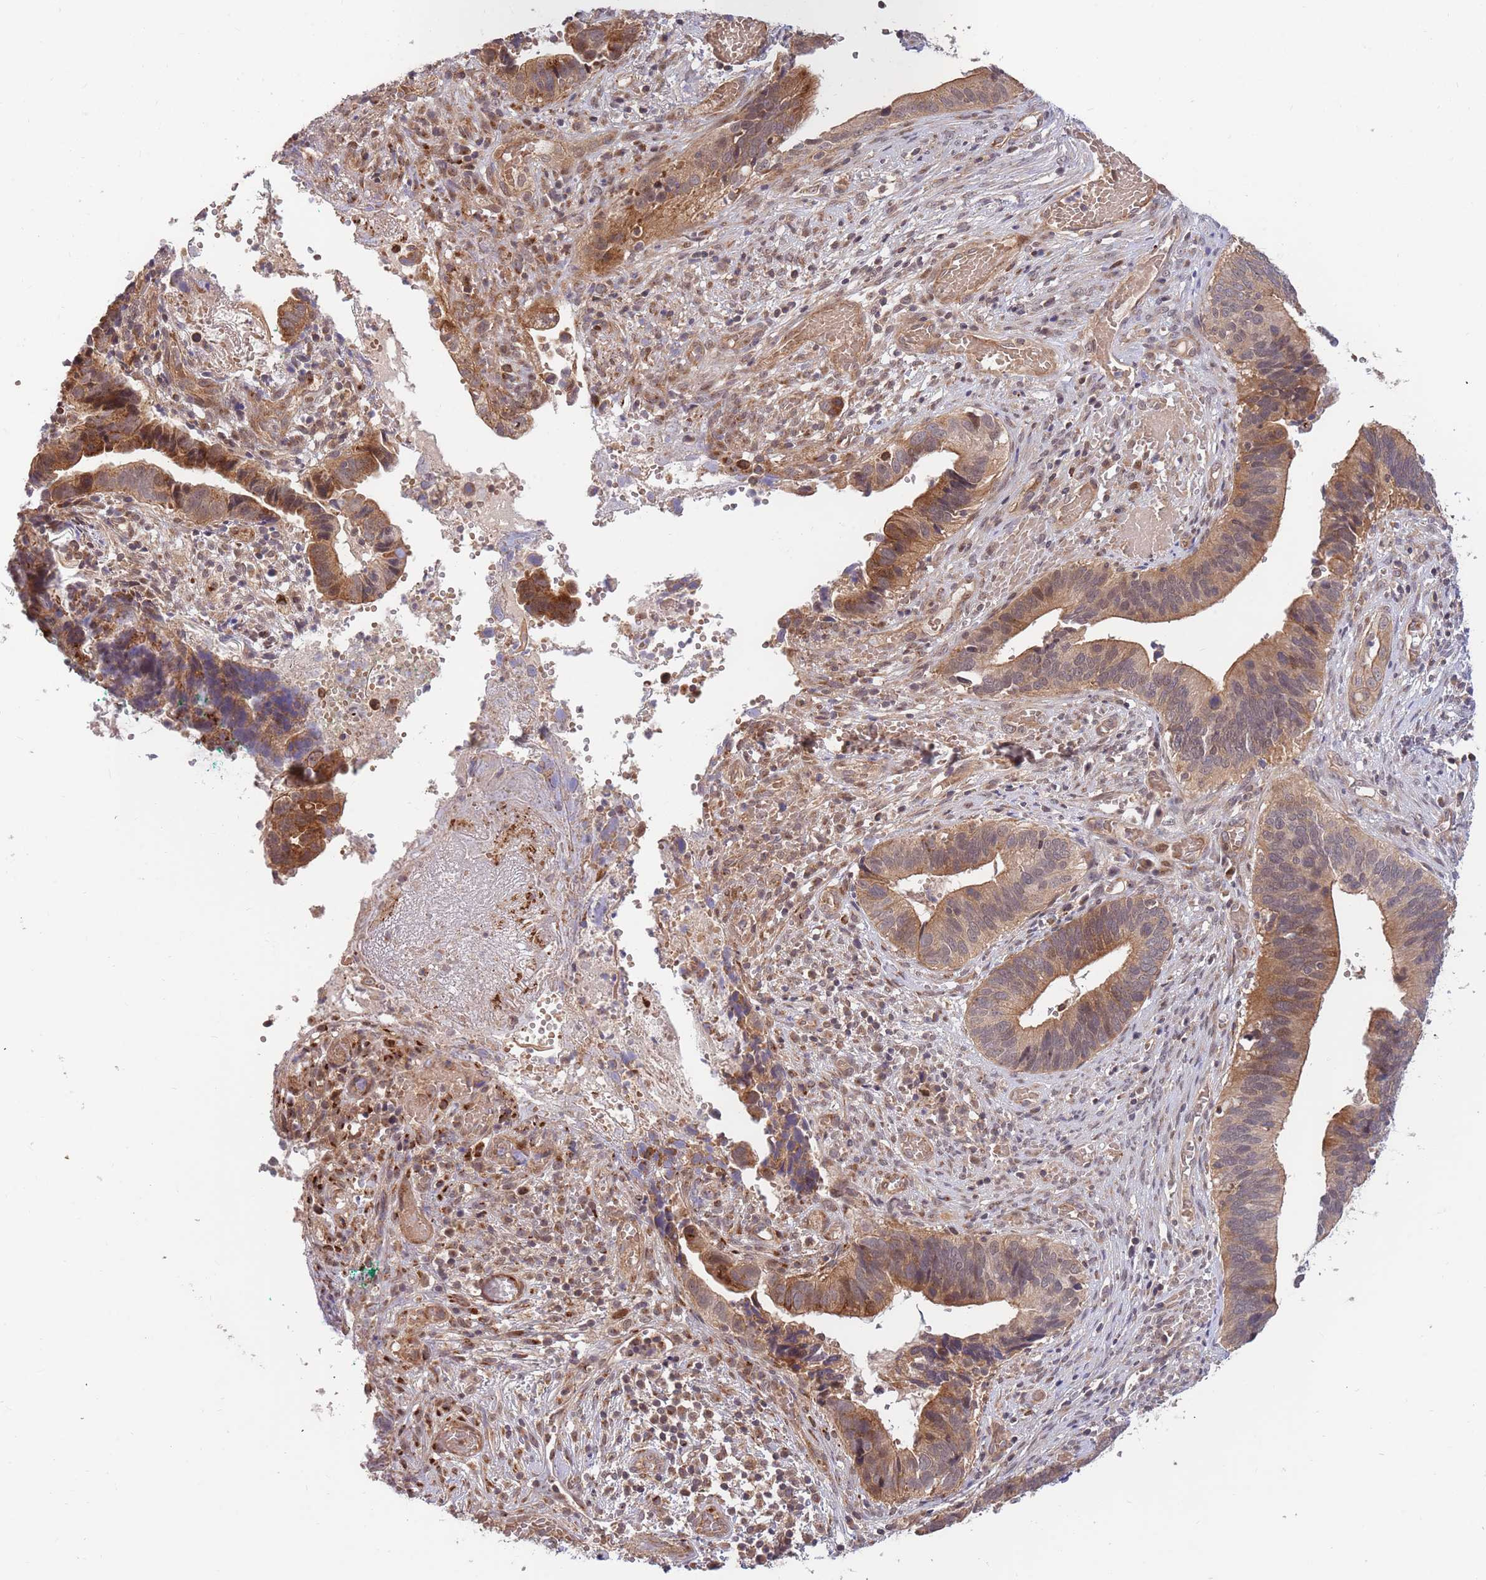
{"staining": {"intensity": "moderate", "quantity": ">75%", "location": "cytoplasmic/membranous"}, "tissue": "cervical cancer", "cell_type": "Tumor cells", "image_type": "cancer", "snomed": [{"axis": "morphology", "description": "Adenocarcinoma, NOS"}, {"axis": "topography", "description": "Cervix"}], "caption": "The photomicrograph displays staining of adenocarcinoma (cervical), revealing moderate cytoplasmic/membranous protein positivity (brown color) within tumor cells. (Brightfield microscopy of DAB IHC at high magnification).", "gene": "HAUS3", "patient": {"sex": "female", "age": 42}}